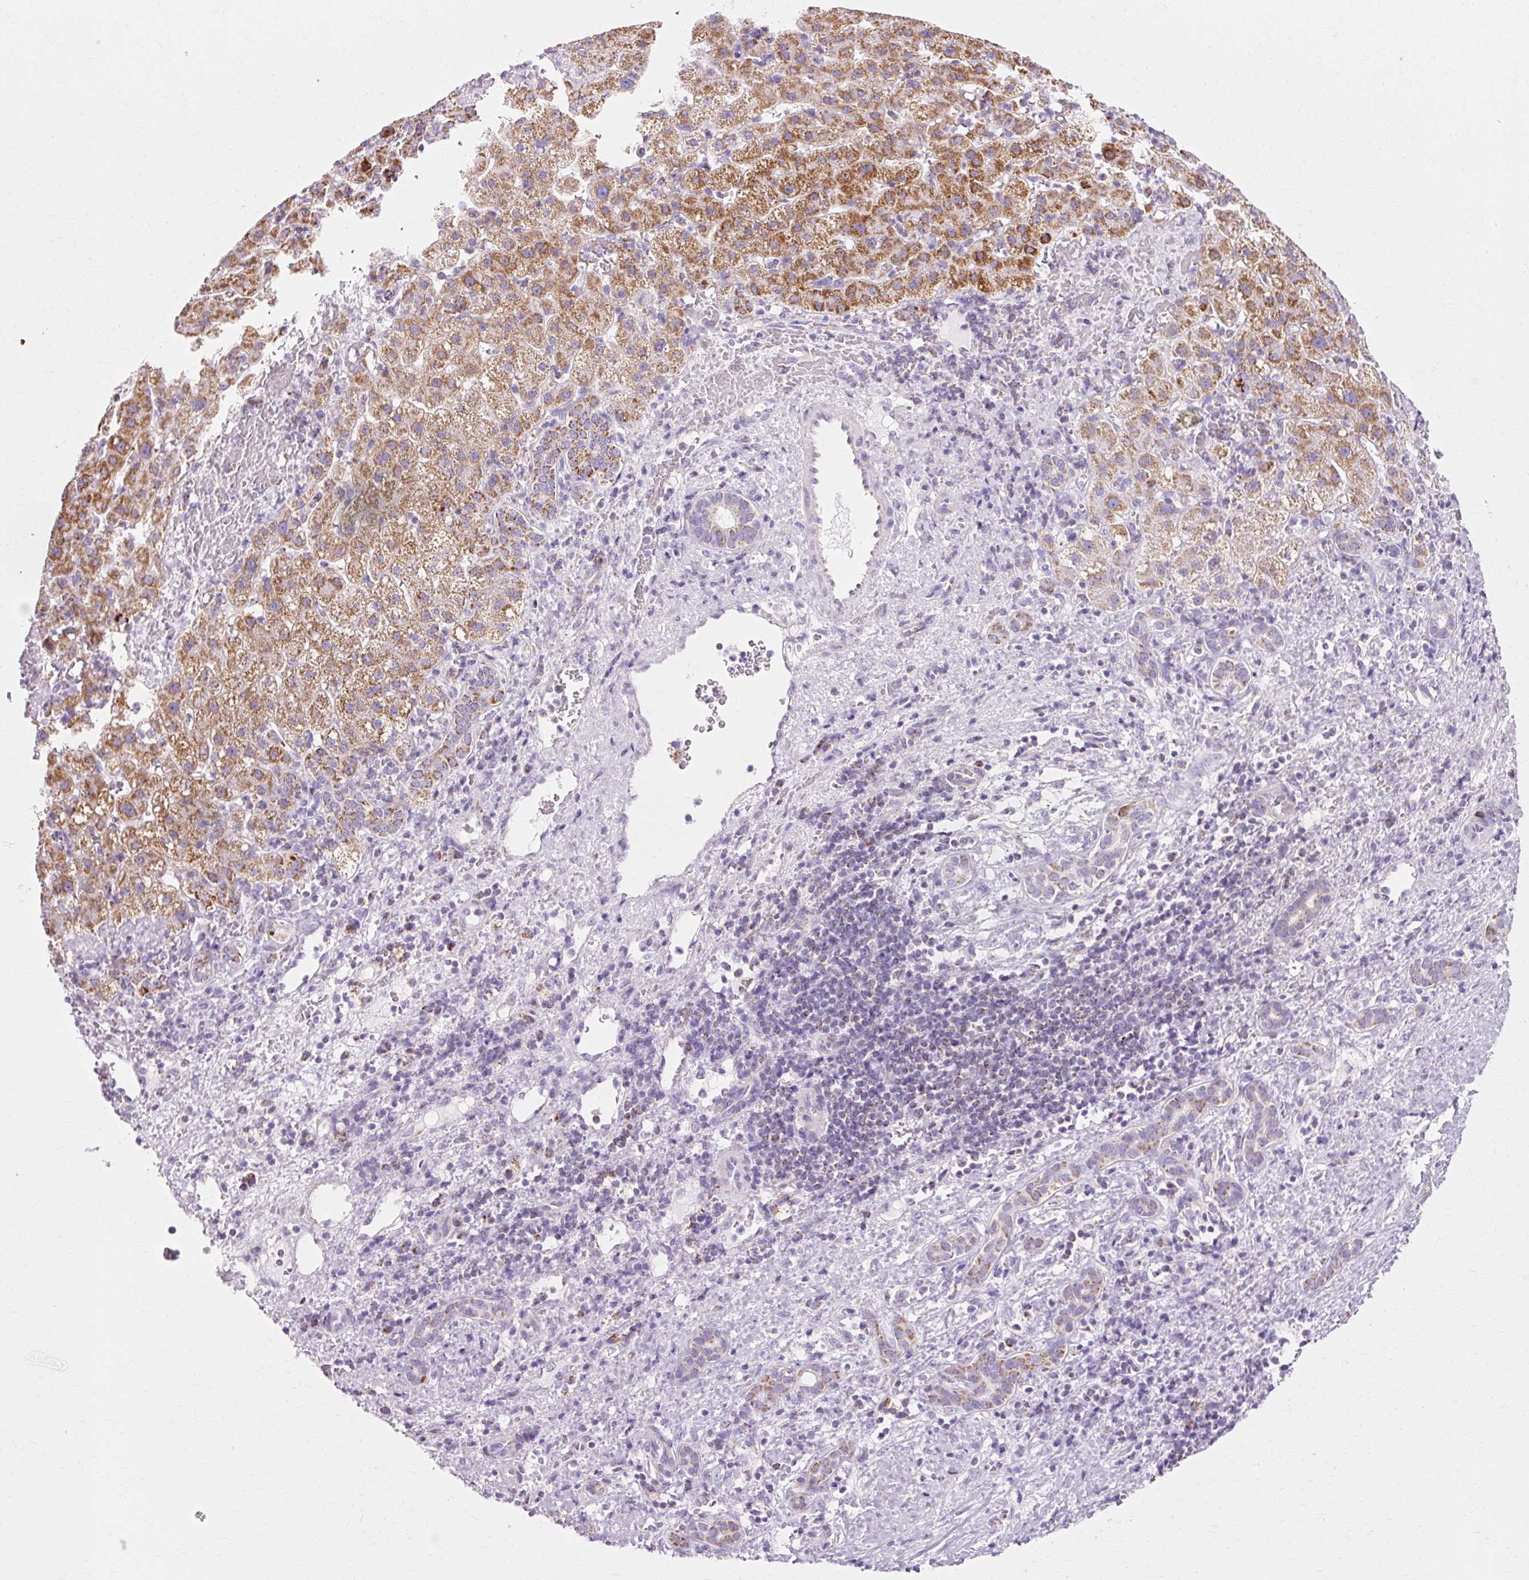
{"staining": {"intensity": "moderate", "quantity": "25%-75%", "location": "cytoplasmic/membranous"}, "tissue": "liver cancer", "cell_type": "Tumor cells", "image_type": "cancer", "snomed": [{"axis": "morphology", "description": "Normal tissue, NOS"}, {"axis": "morphology", "description": "Carcinoma, Hepatocellular, NOS"}, {"axis": "topography", "description": "Liver"}], "caption": "A high-resolution histopathology image shows immunohistochemistry staining of liver cancer, which displays moderate cytoplasmic/membranous positivity in about 25%-75% of tumor cells. (brown staining indicates protein expression, while blue staining denotes nuclei).", "gene": "ATP5PO", "patient": {"sex": "male", "age": 57}}